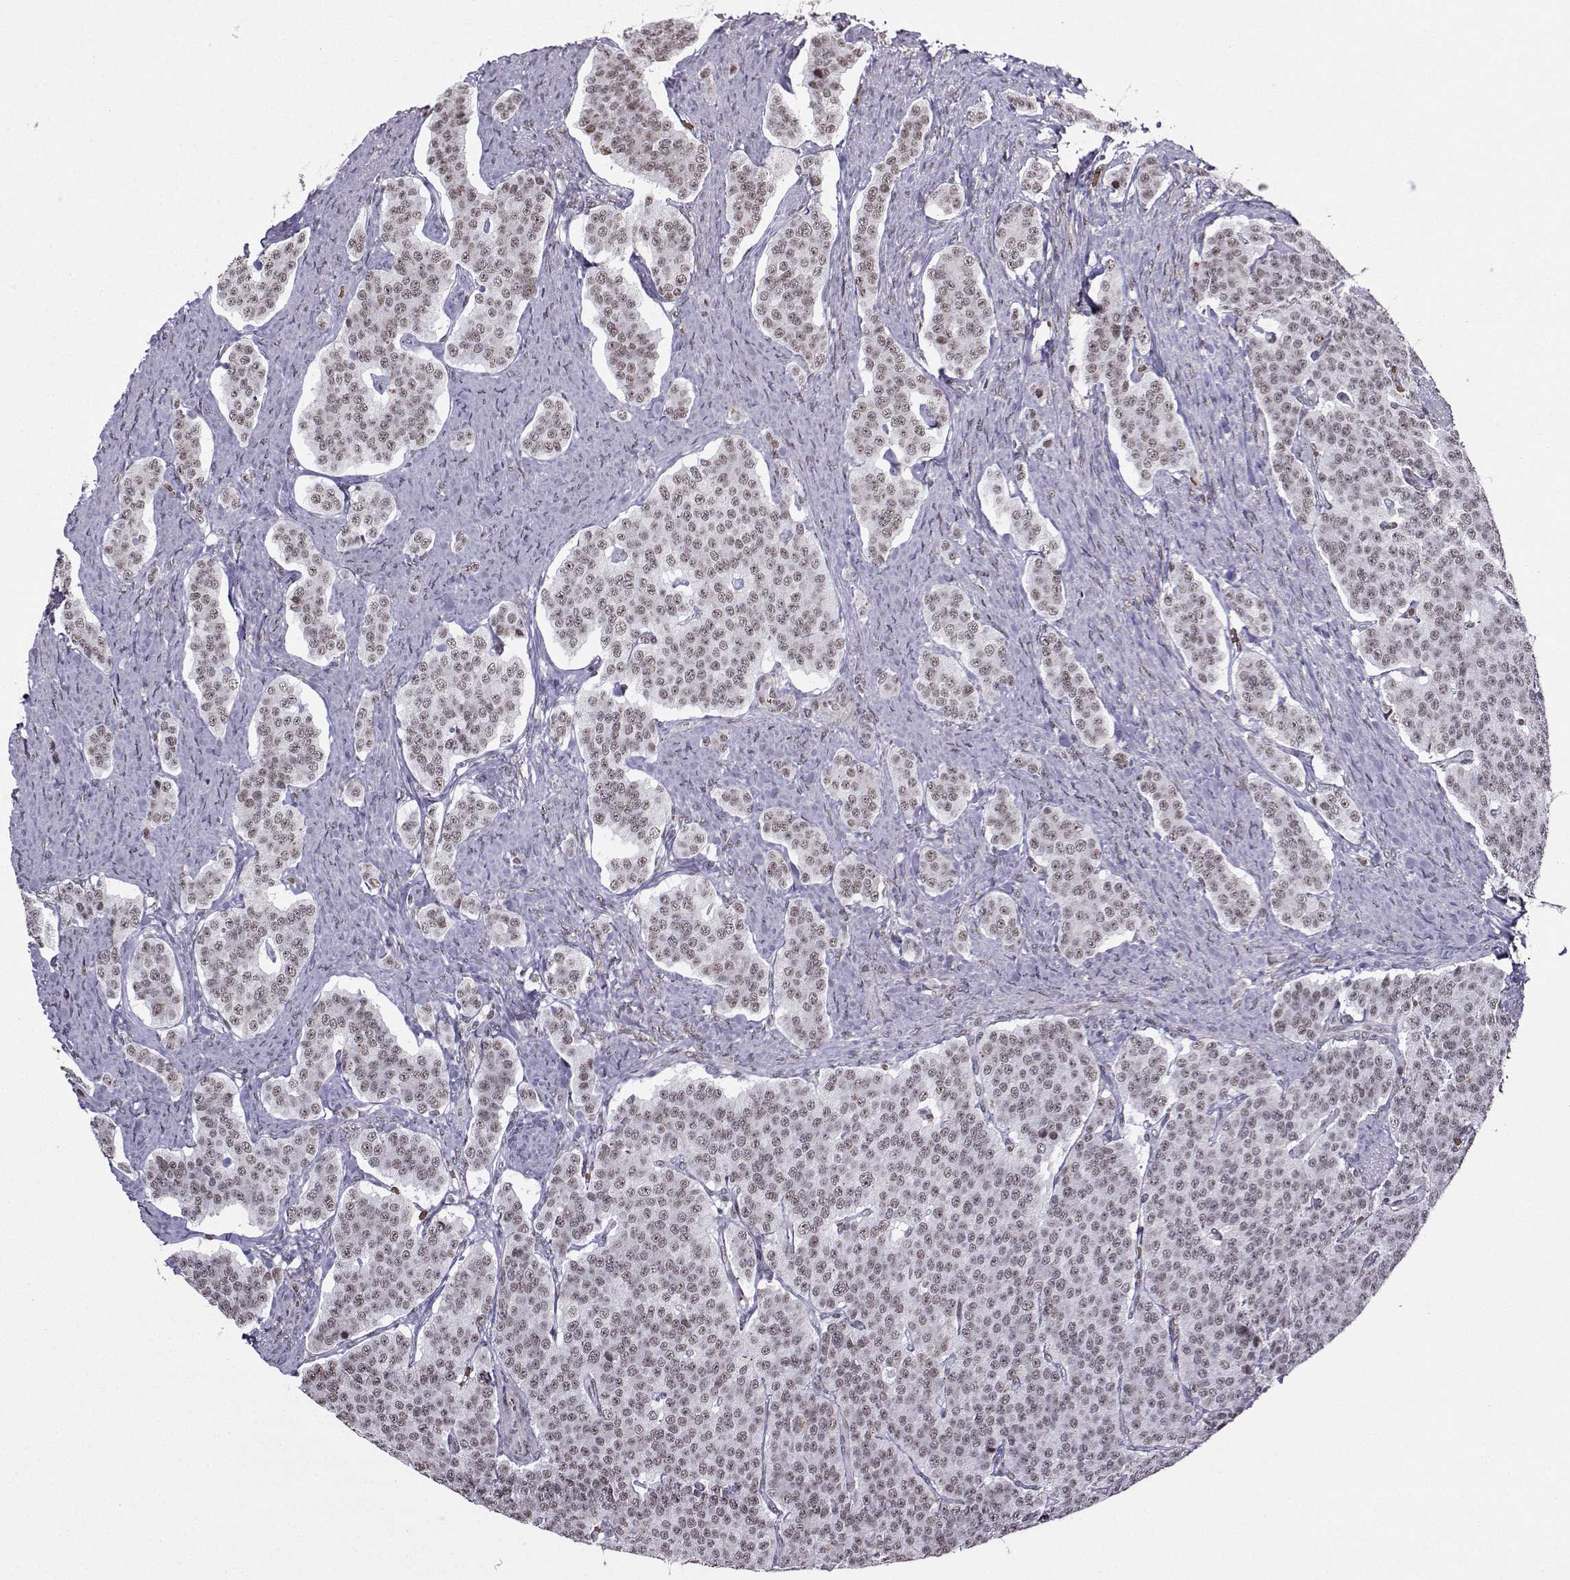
{"staining": {"intensity": "negative", "quantity": "none", "location": "none"}, "tissue": "carcinoid", "cell_type": "Tumor cells", "image_type": "cancer", "snomed": [{"axis": "morphology", "description": "Carcinoid, malignant, NOS"}, {"axis": "topography", "description": "Small intestine"}], "caption": "Tumor cells are negative for protein expression in human malignant carcinoid.", "gene": "CCNK", "patient": {"sex": "female", "age": 58}}